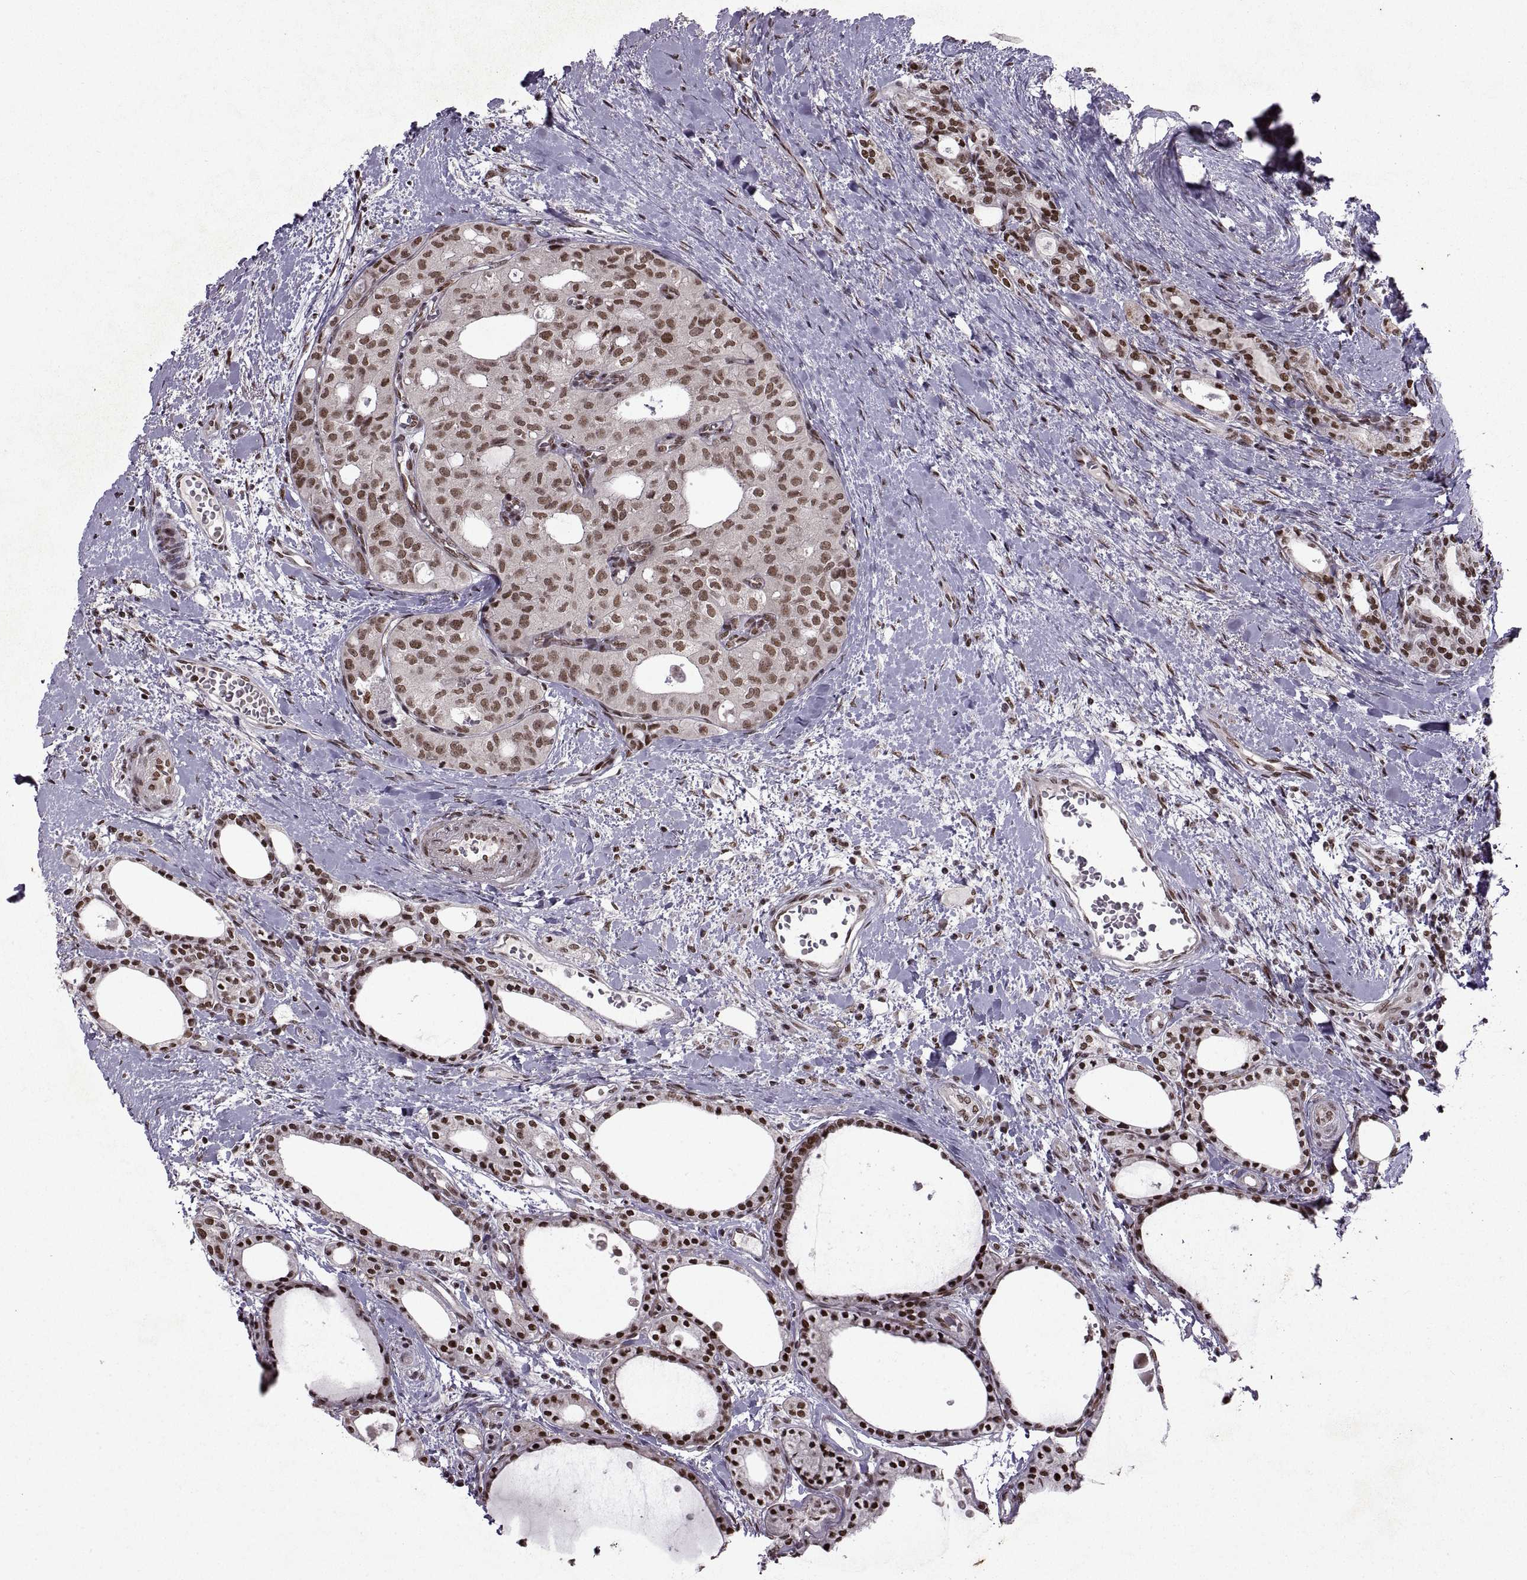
{"staining": {"intensity": "moderate", "quantity": ">75%", "location": "nuclear"}, "tissue": "thyroid cancer", "cell_type": "Tumor cells", "image_type": "cancer", "snomed": [{"axis": "morphology", "description": "Follicular adenoma carcinoma, NOS"}, {"axis": "topography", "description": "Thyroid gland"}], "caption": "Moderate nuclear protein staining is appreciated in approximately >75% of tumor cells in follicular adenoma carcinoma (thyroid).", "gene": "MT1E", "patient": {"sex": "male", "age": 75}}